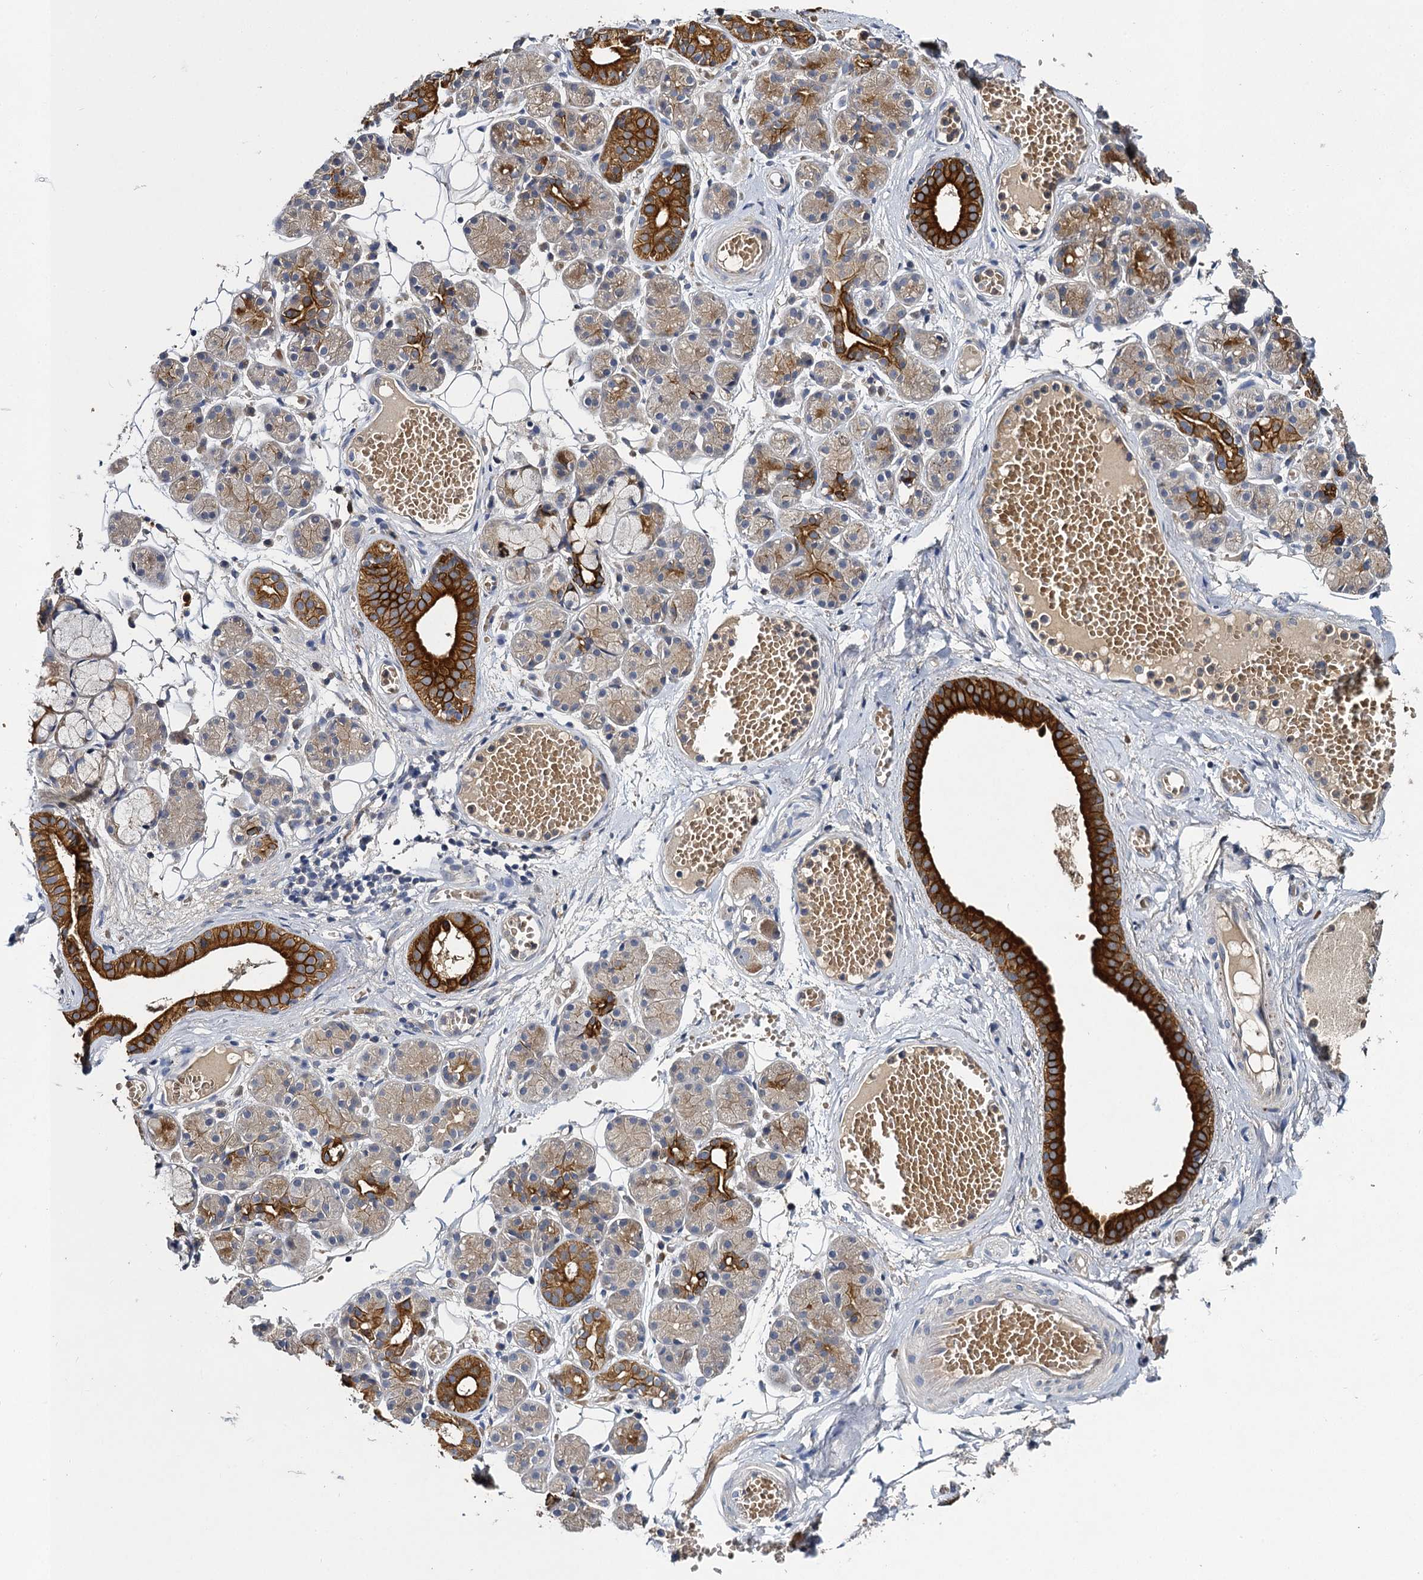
{"staining": {"intensity": "strong", "quantity": "25%-75%", "location": "cytoplasmic/membranous"}, "tissue": "salivary gland", "cell_type": "Glandular cells", "image_type": "normal", "snomed": [{"axis": "morphology", "description": "Normal tissue, NOS"}, {"axis": "topography", "description": "Salivary gland"}], "caption": "This micrograph displays immunohistochemistry (IHC) staining of unremarkable human salivary gland, with high strong cytoplasmic/membranous staining in about 25%-75% of glandular cells.", "gene": "SLC11A2", "patient": {"sex": "male", "age": 63}}